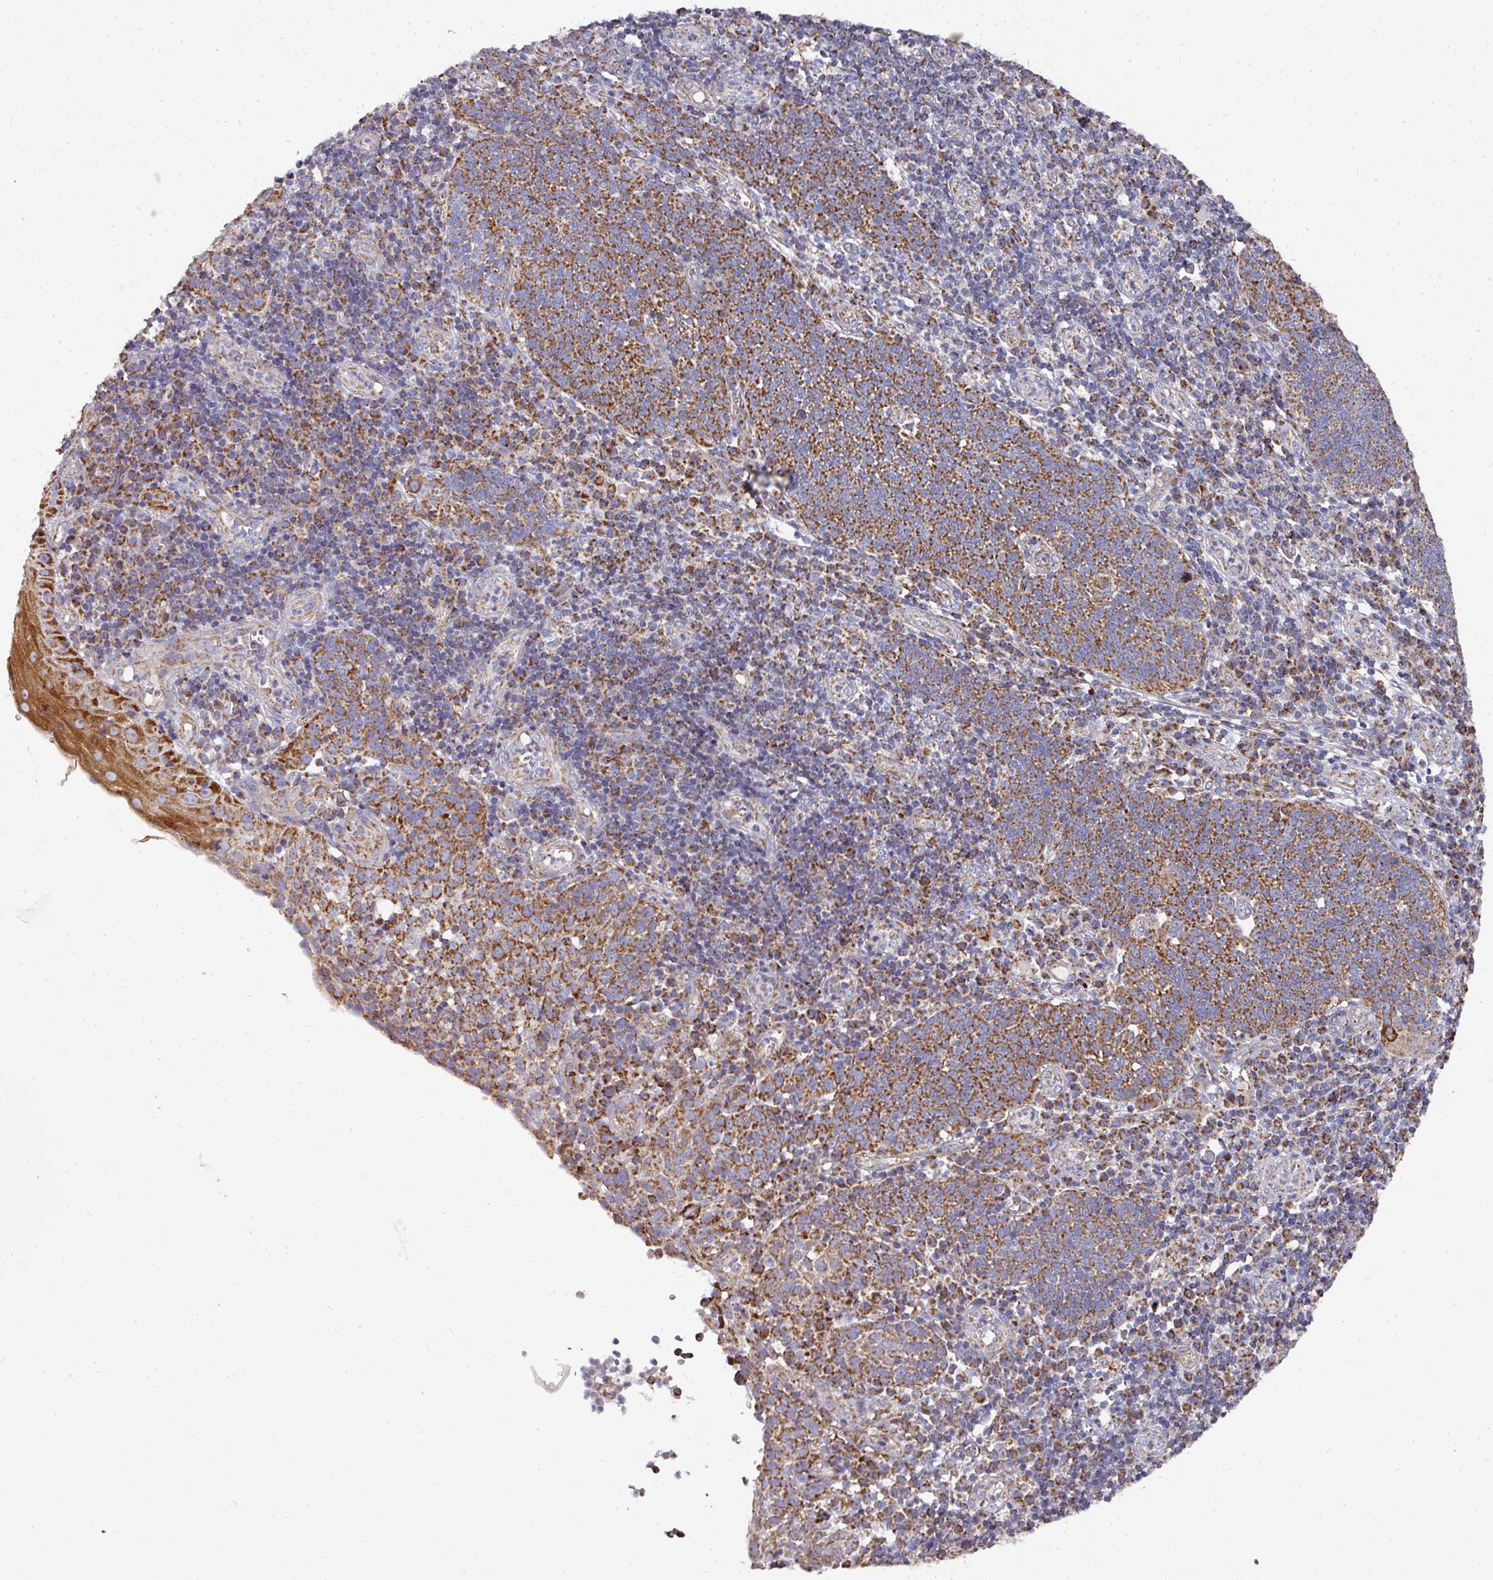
{"staining": {"intensity": "strong", "quantity": ">75%", "location": "cytoplasmic/membranous"}, "tissue": "cervical cancer", "cell_type": "Tumor cells", "image_type": "cancer", "snomed": [{"axis": "morphology", "description": "Squamous cell carcinoma, NOS"}, {"axis": "topography", "description": "Cervix"}], "caption": "Immunohistochemical staining of human cervical squamous cell carcinoma demonstrates strong cytoplasmic/membranous protein positivity in approximately >75% of tumor cells.", "gene": "UQCRFS1", "patient": {"sex": "female", "age": 34}}